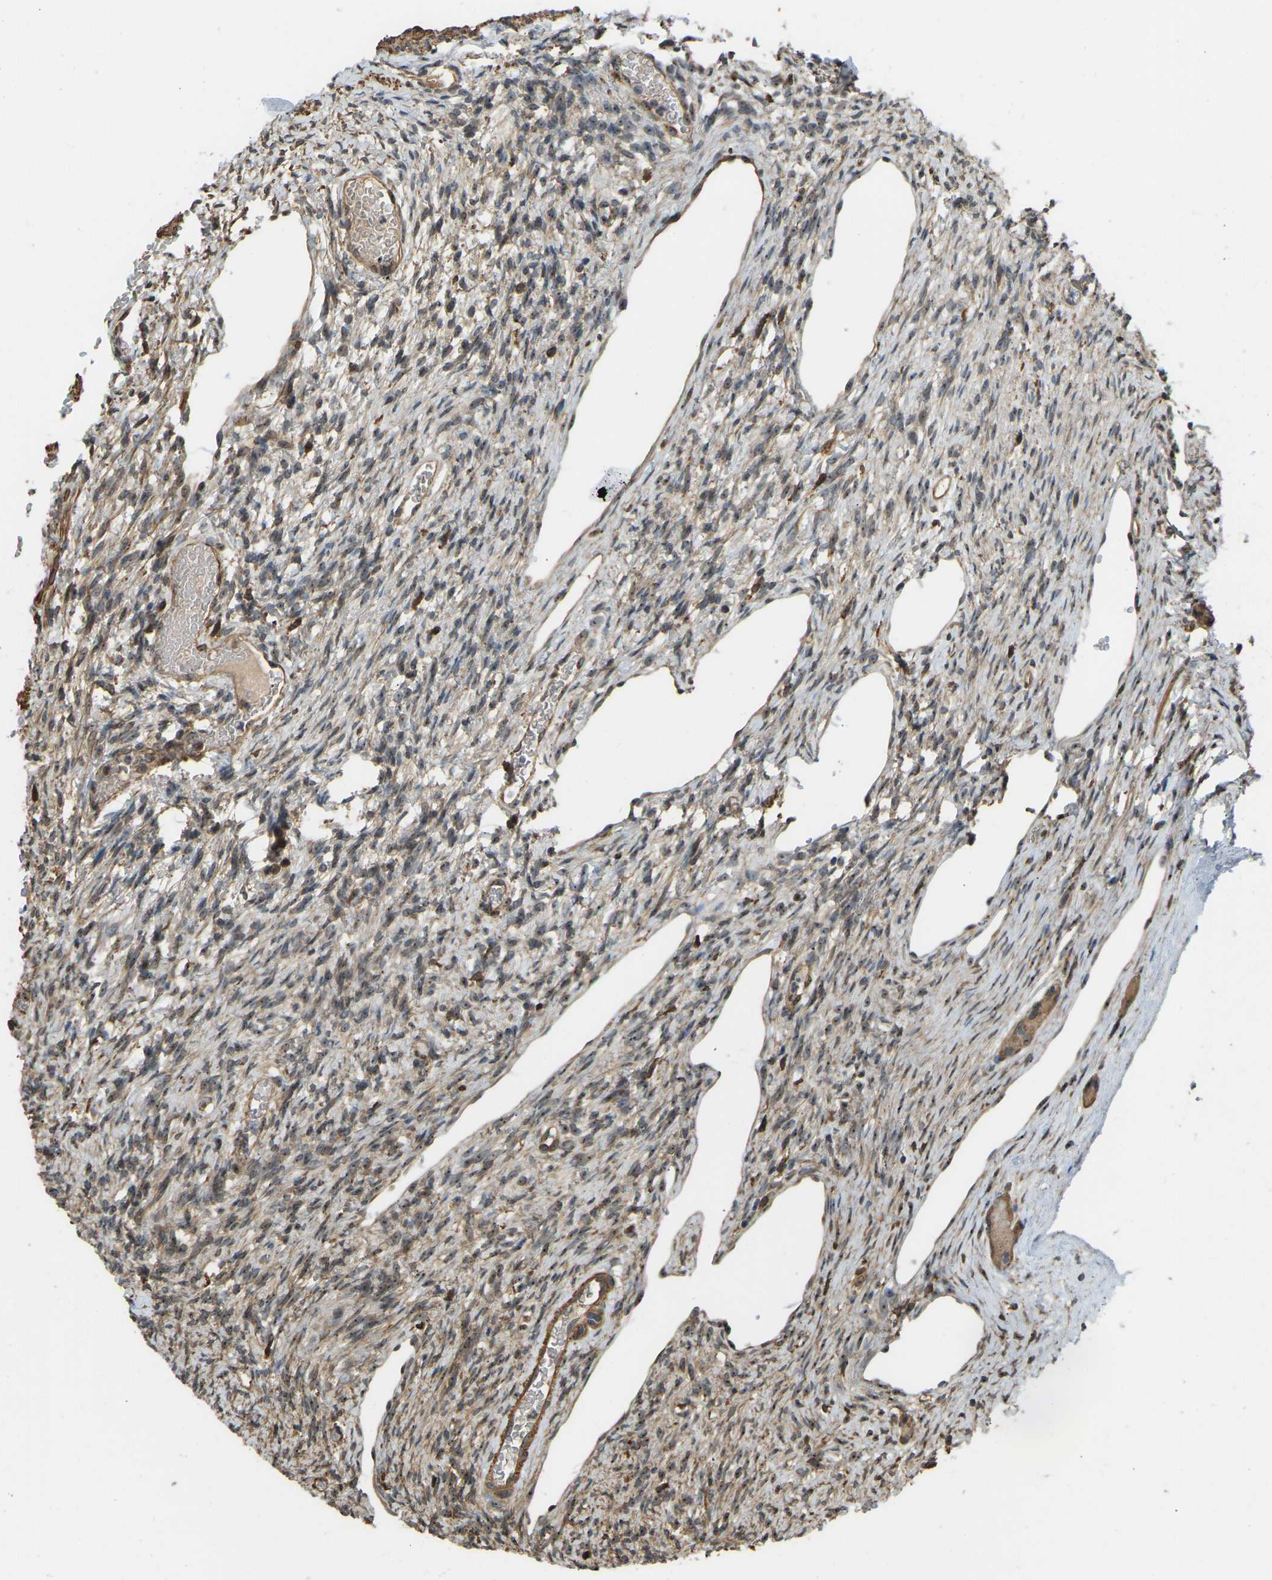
{"staining": {"intensity": "moderate", "quantity": ">75%", "location": "cytoplasmic/membranous"}, "tissue": "ovary", "cell_type": "Follicle cells", "image_type": "normal", "snomed": [{"axis": "morphology", "description": "Normal tissue, NOS"}, {"axis": "topography", "description": "Ovary"}], "caption": "Benign ovary demonstrates moderate cytoplasmic/membranous expression in about >75% of follicle cells, visualized by immunohistochemistry.", "gene": "OS9", "patient": {"sex": "female", "age": 33}}